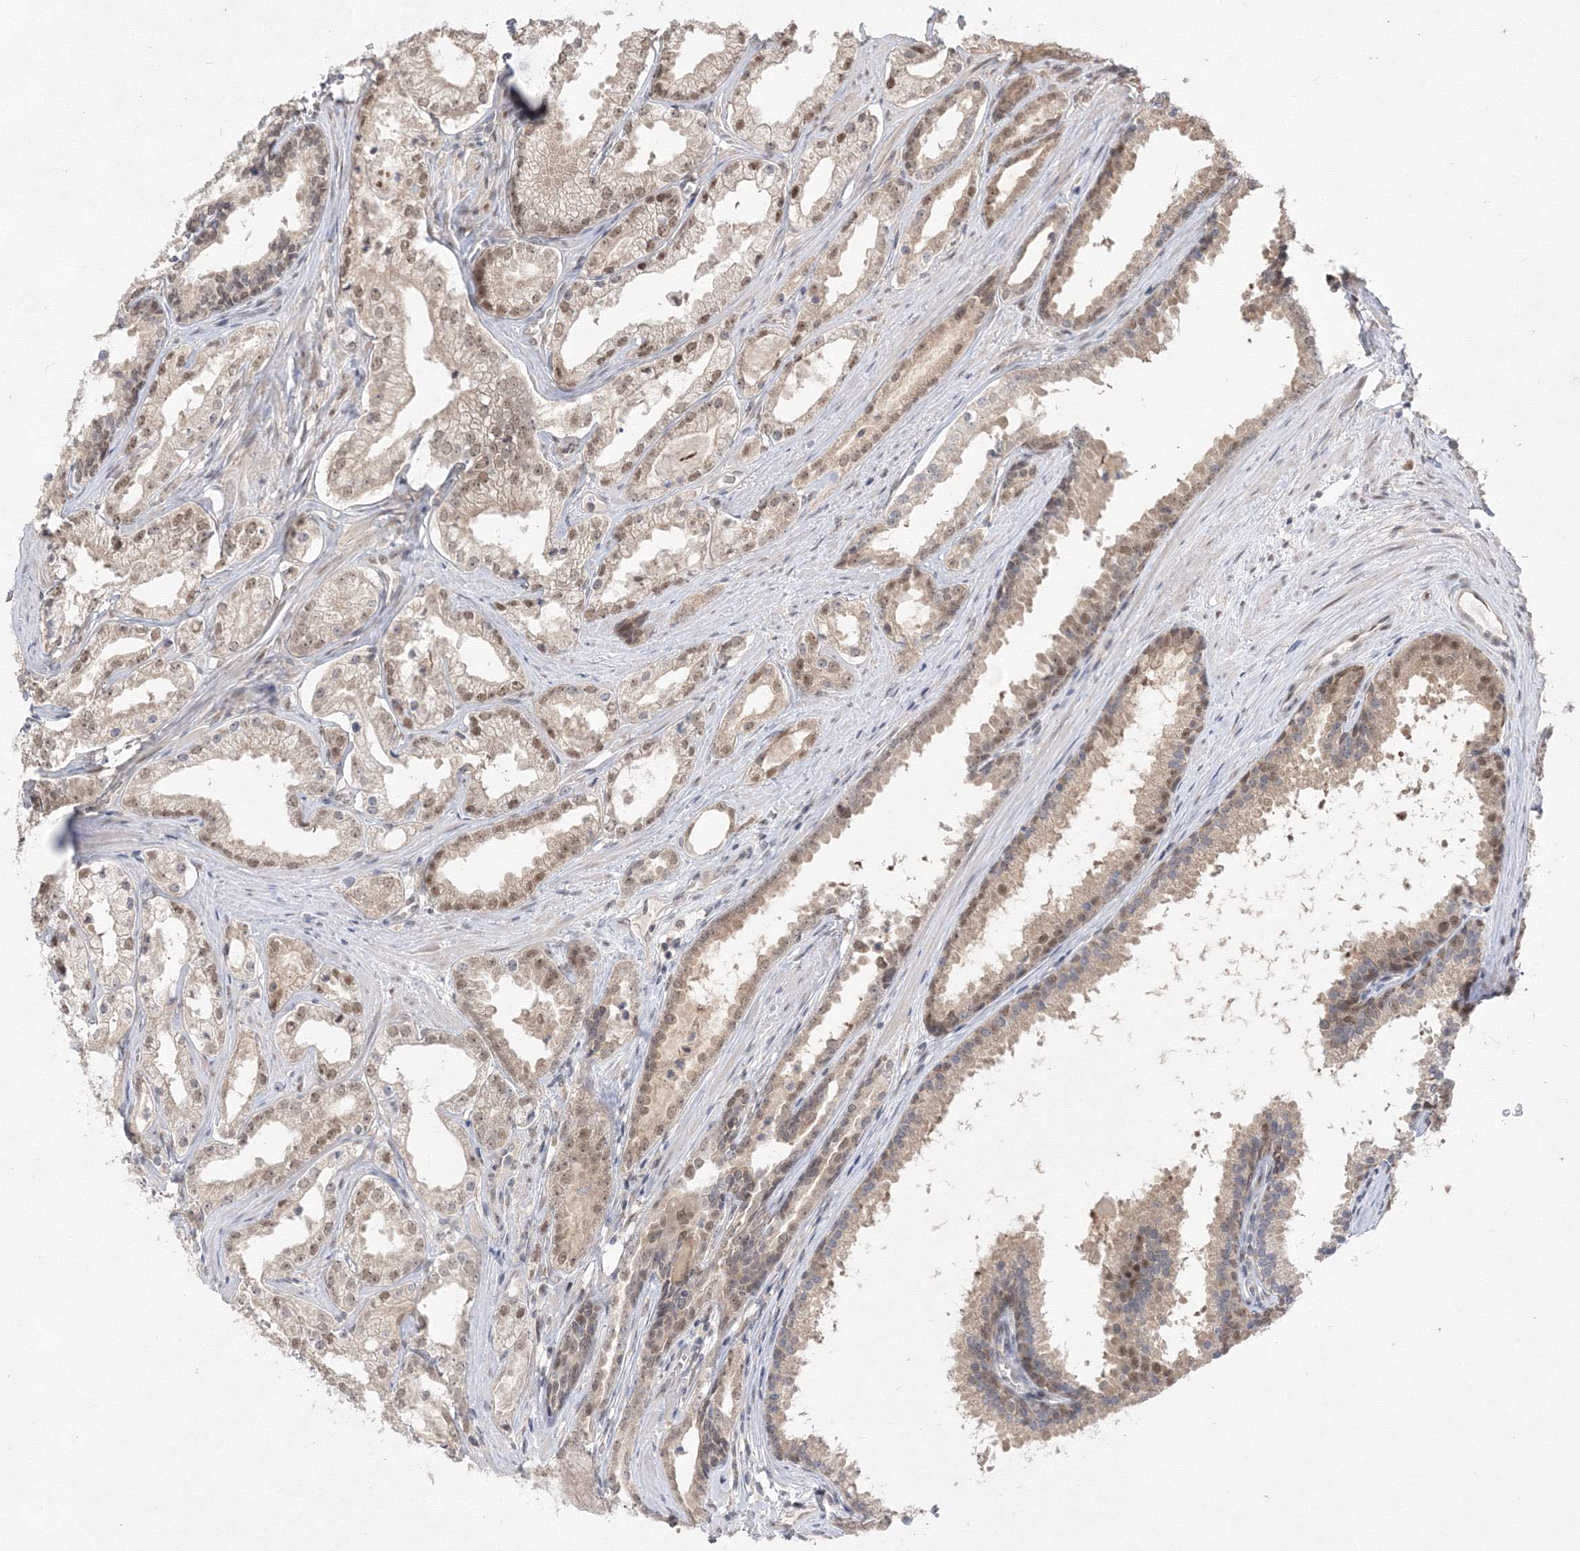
{"staining": {"intensity": "moderate", "quantity": ">75%", "location": "nuclear"}, "tissue": "prostate cancer", "cell_type": "Tumor cells", "image_type": "cancer", "snomed": [{"axis": "morphology", "description": "Adenocarcinoma, High grade"}, {"axis": "topography", "description": "Prostate"}], "caption": "Immunohistochemical staining of prostate cancer (adenocarcinoma (high-grade)) shows medium levels of moderate nuclear positivity in about >75% of tumor cells.", "gene": "COPS4", "patient": {"sex": "male", "age": 68}}